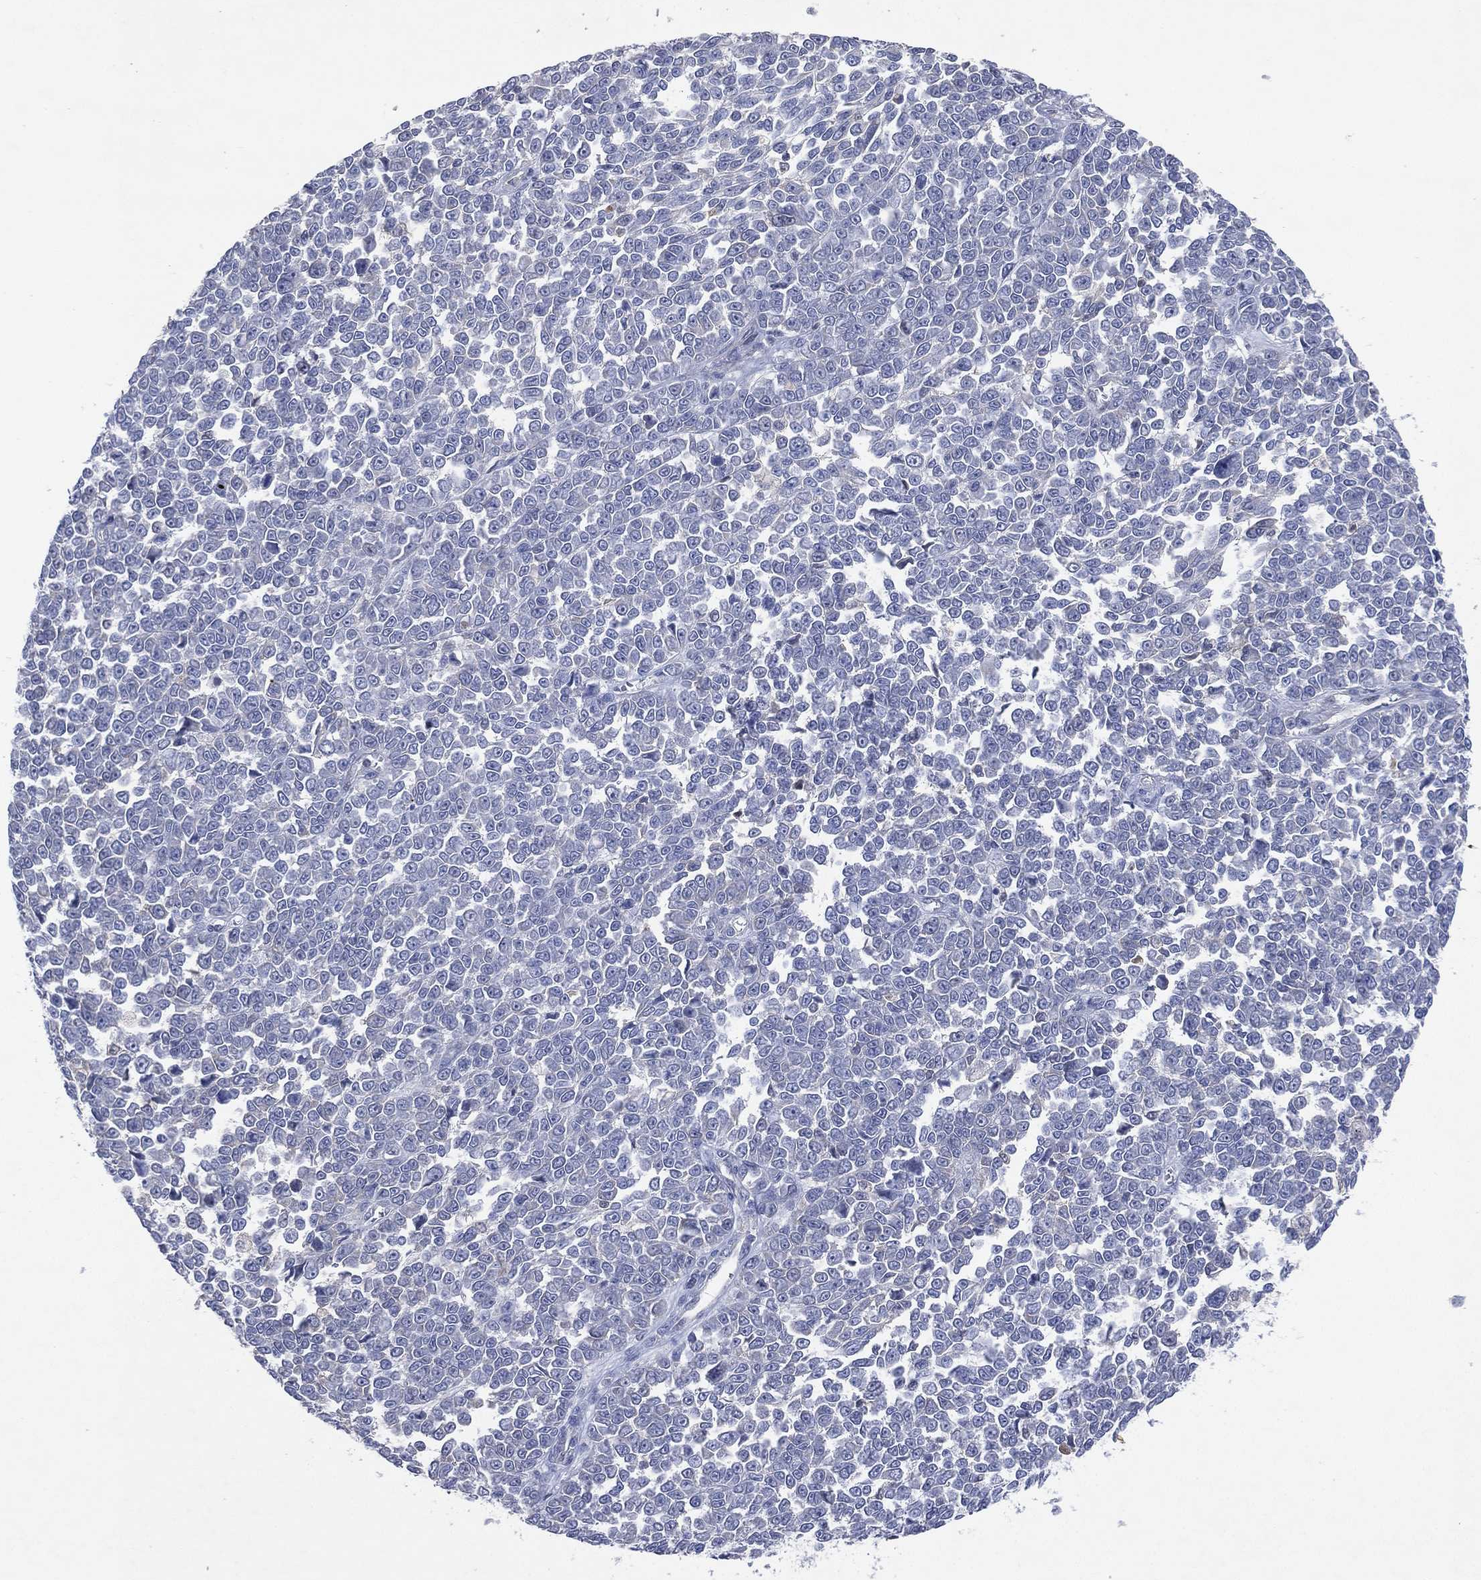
{"staining": {"intensity": "negative", "quantity": "none", "location": "none"}, "tissue": "melanoma", "cell_type": "Tumor cells", "image_type": "cancer", "snomed": [{"axis": "morphology", "description": "Malignant melanoma, NOS"}, {"axis": "topography", "description": "Skin"}], "caption": "High magnification brightfield microscopy of malignant melanoma stained with DAB (3,3'-diaminobenzidine) (brown) and counterstained with hematoxylin (blue): tumor cells show no significant staining. (DAB (3,3'-diaminobenzidine) immunohistochemistry (IHC) with hematoxylin counter stain).", "gene": "FLI1", "patient": {"sex": "female", "age": 95}}